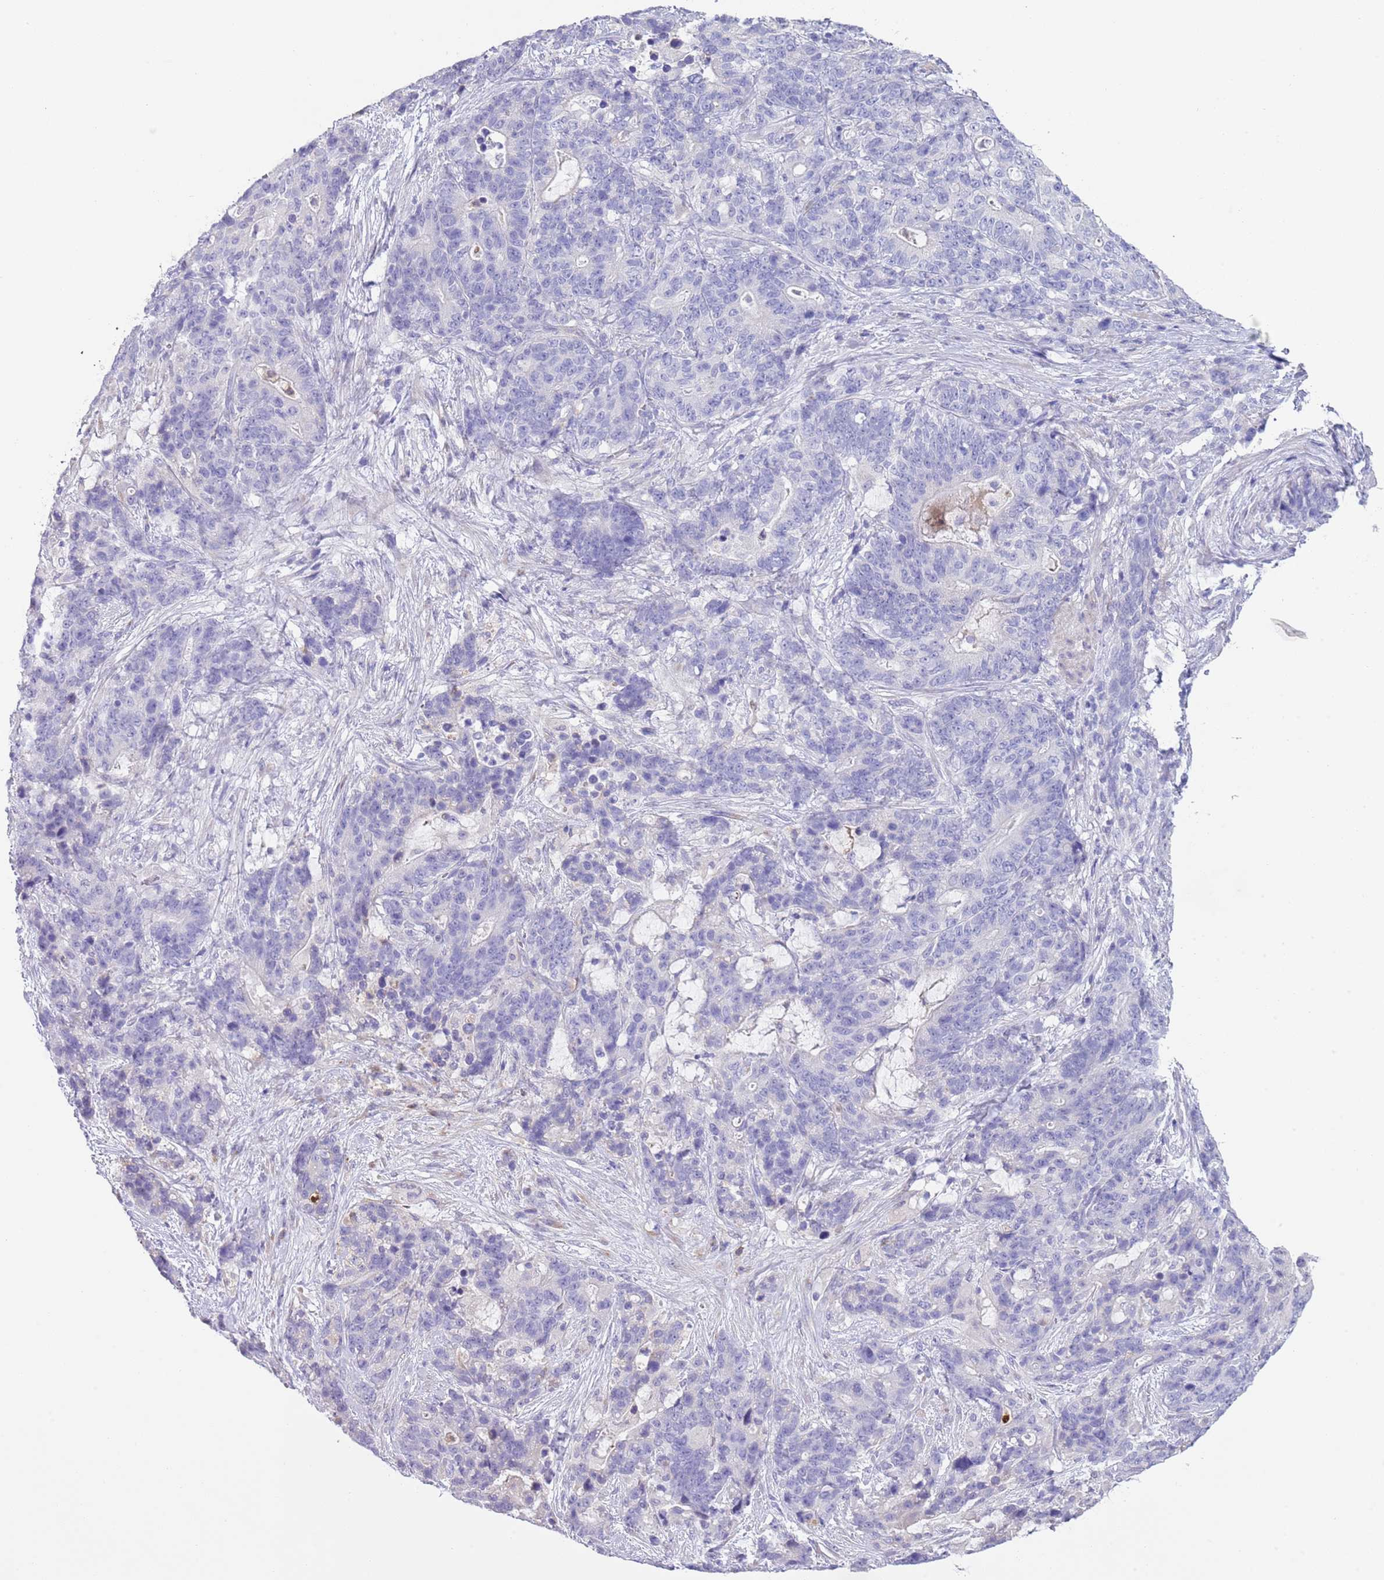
{"staining": {"intensity": "negative", "quantity": "none", "location": "none"}, "tissue": "stomach cancer", "cell_type": "Tumor cells", "image_type": "cancer", "snomed": [{"axis": "morphology", "description": "Normal tissue, NOS"}, {"axis": "morphology", "description": "Adenocarcinoma, NOS"}, {"axis": "topography", "description": "Stomach"}], "caption": "A photomicrograph of stomach adenocarcinoma stained for a protein shows no brown staining in tumor cells.", "gene": "ABHD17C", "patient": {"sex": "female", "age": 64}}